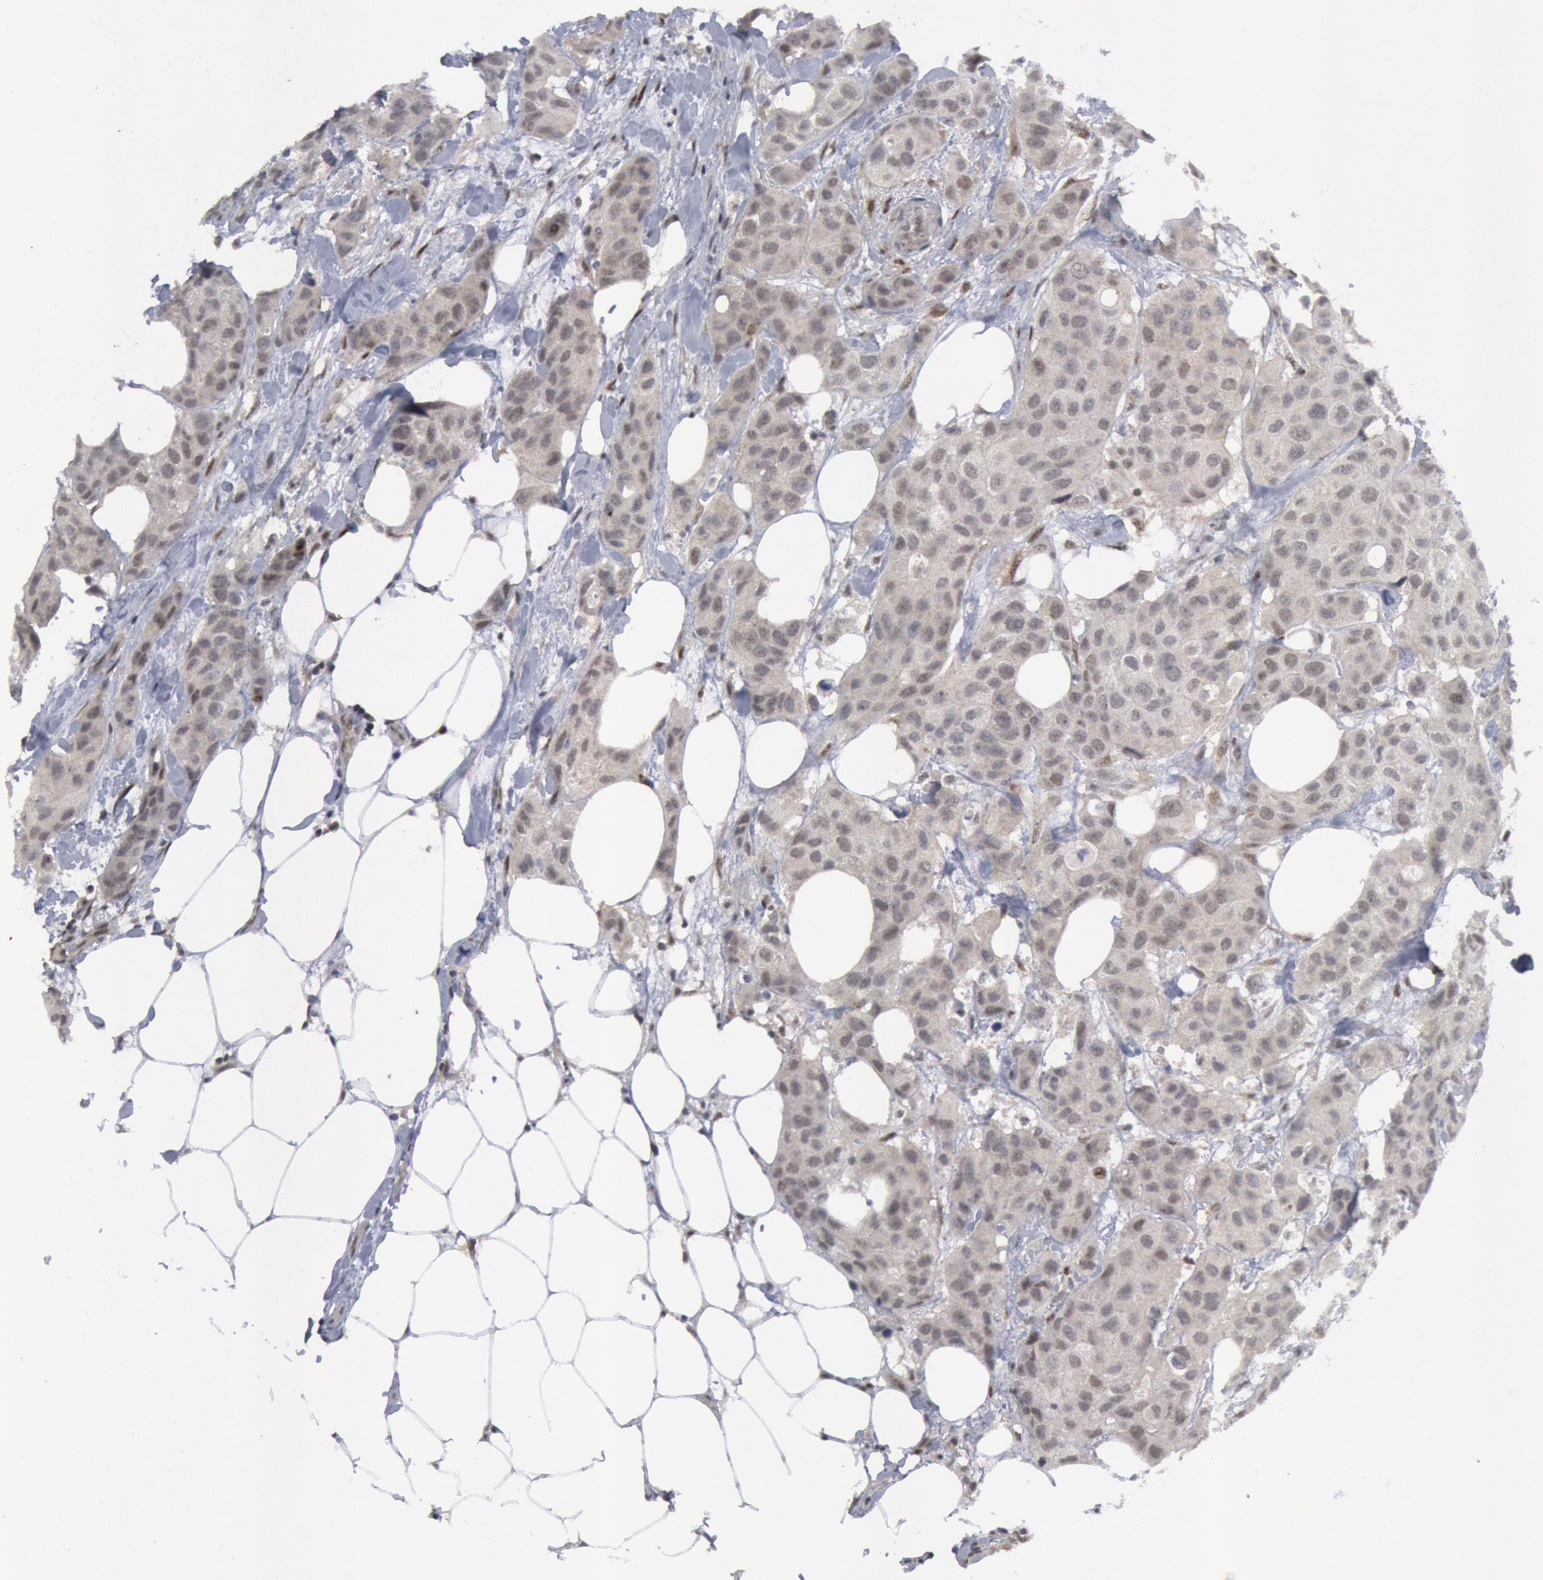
{"staining": {"intensity": "negative", "quantity": "none", "location": "none"}, "tissue": "breast cancer", "cell_type": "Tumor cells", "image_type": "cancer", "snomed": [{"axis": "morphology", "description": "Duct carcinoma"}, {"axis": "topography", "description": "Breast"}], "caption": "Immunohistochemical staining of human infiltrating ductal carcinoma (breast) displays no significant staining in tumor cells.", "gene": "FOXO1", "patient": {"sex": "female", "age": 68}}